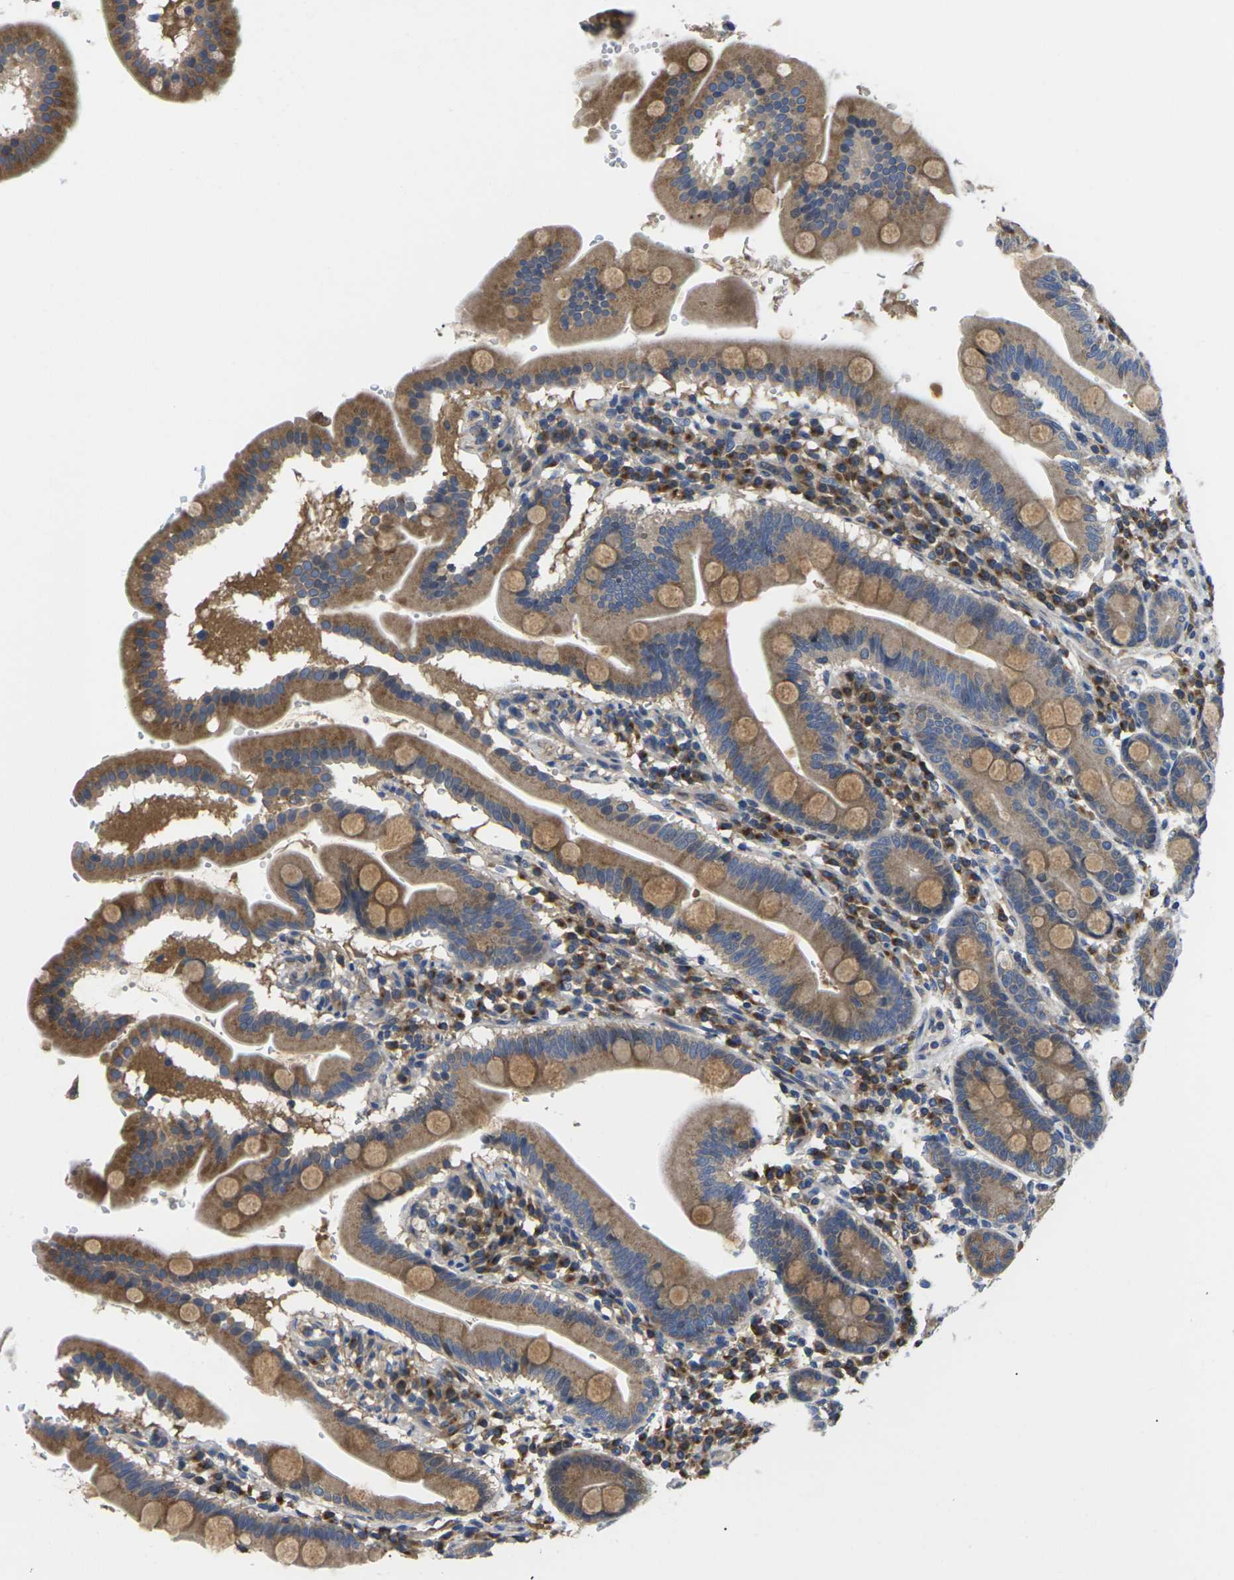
{"staining": {"intensity": "moderate", "quantity": ">75%", "location": "cytoplasmic/membranous"}, "tissue": "duodenum", "cell_type": "Glandular cells", "image_type": "normal", "snomed": [{"axis": "morphology", "description": "Normal tissue, NOS"}, {"axis": "topography", "description": "Duodenum"}], "caption": "DAB immunohistochemical staining of benign duodenum displays moderate cytoplasmic/membranous protein expression in about >75% of glandular cells. (IHC, brightfield microscopy, high magnification).", "gene": "TMCC2", "patient": {"sex": "male", "age": 50}}